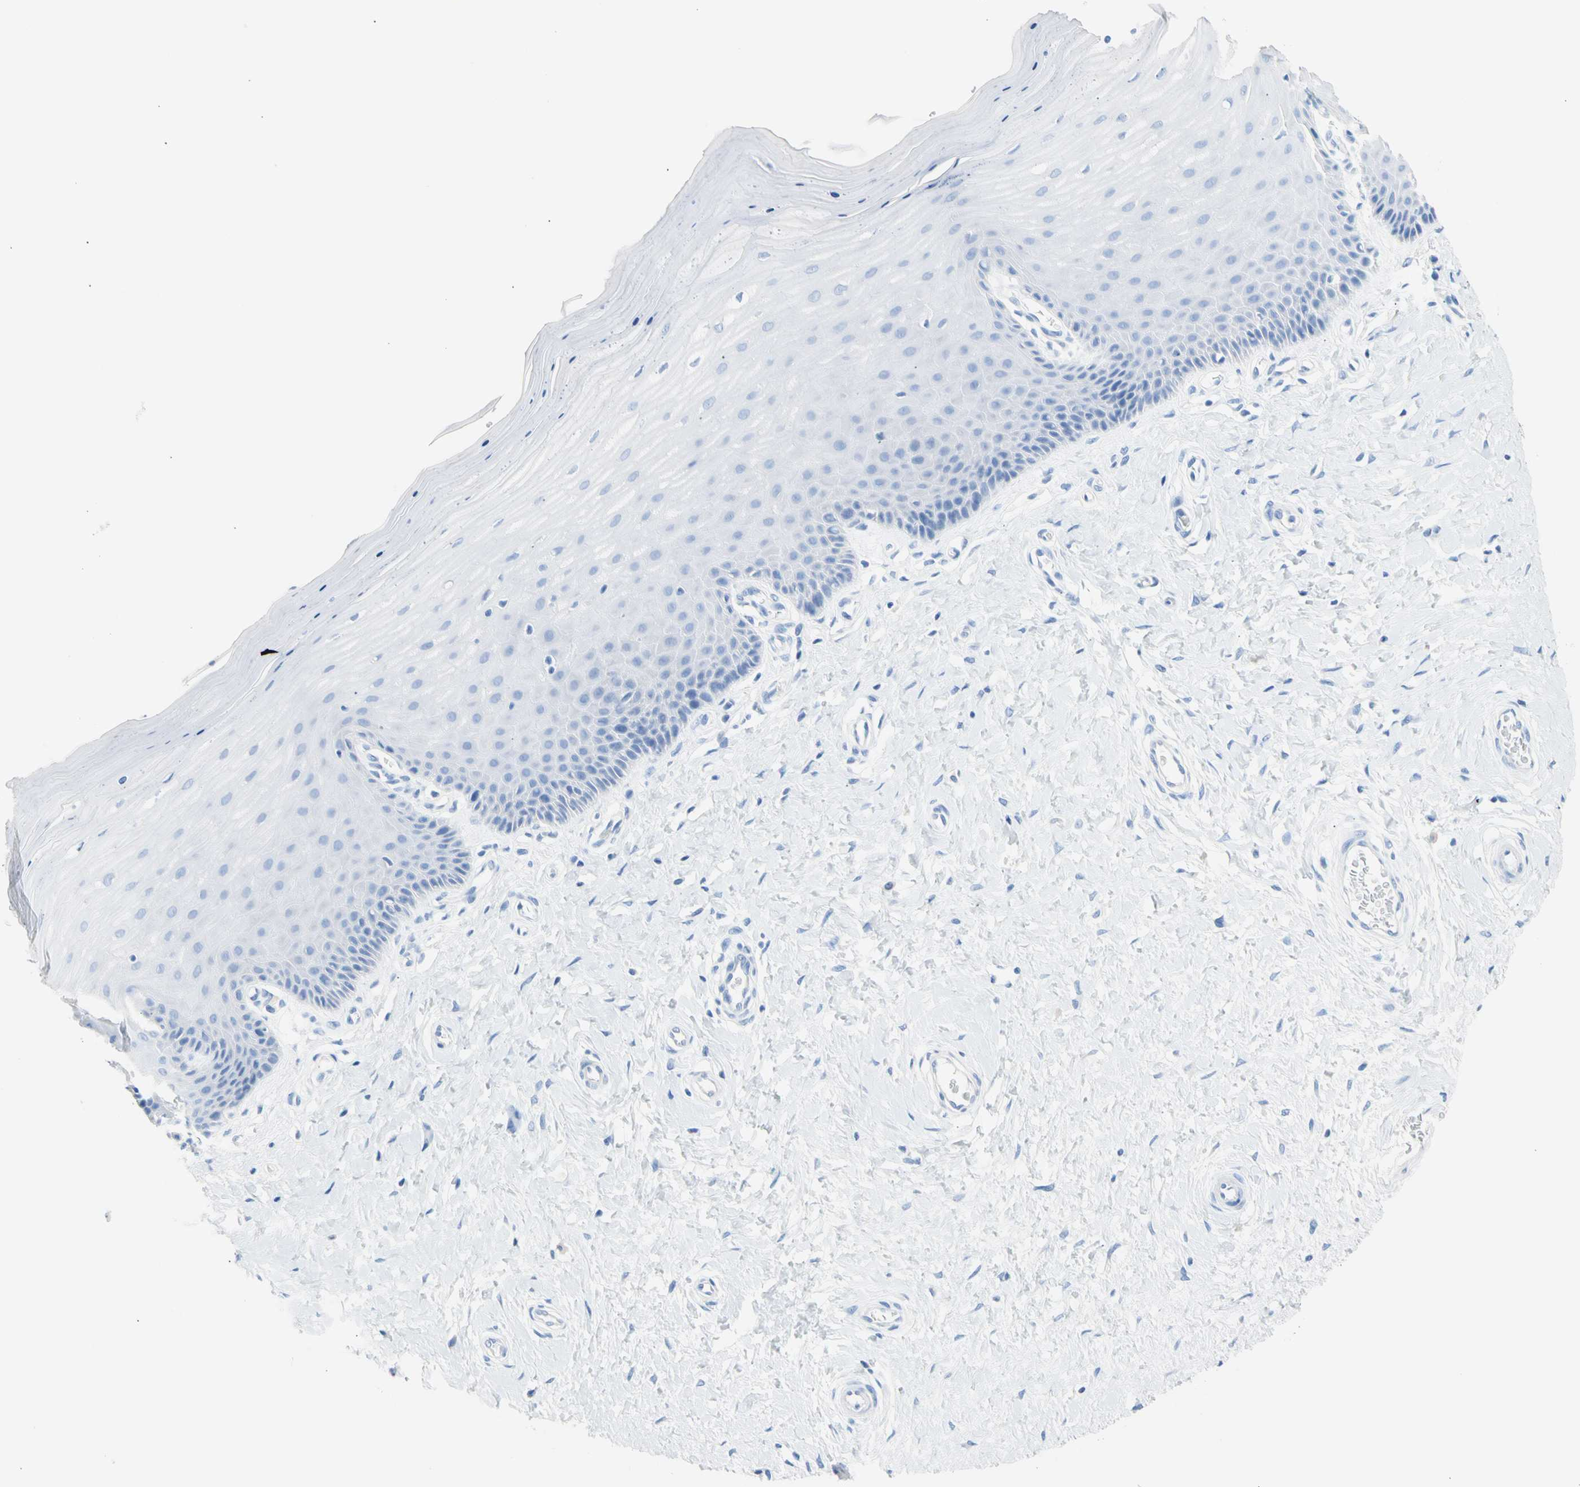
{"staining": {"intensity": "negative", "quantity": "none", "location": "none"}, "tissue": "cervix", "cell_type": "Glandular cells", "image_type": "normal", "snomed": [{"axis": "morphology", "description": "Normal tissue, NOS"}, {"axis": "topography", "description": "Cervix"}], "caption": "IHC of normal cervix exhibits no positivity in glandular cells.", "gene": "CEL", "patient": {"sex": "female", "age": 55}}